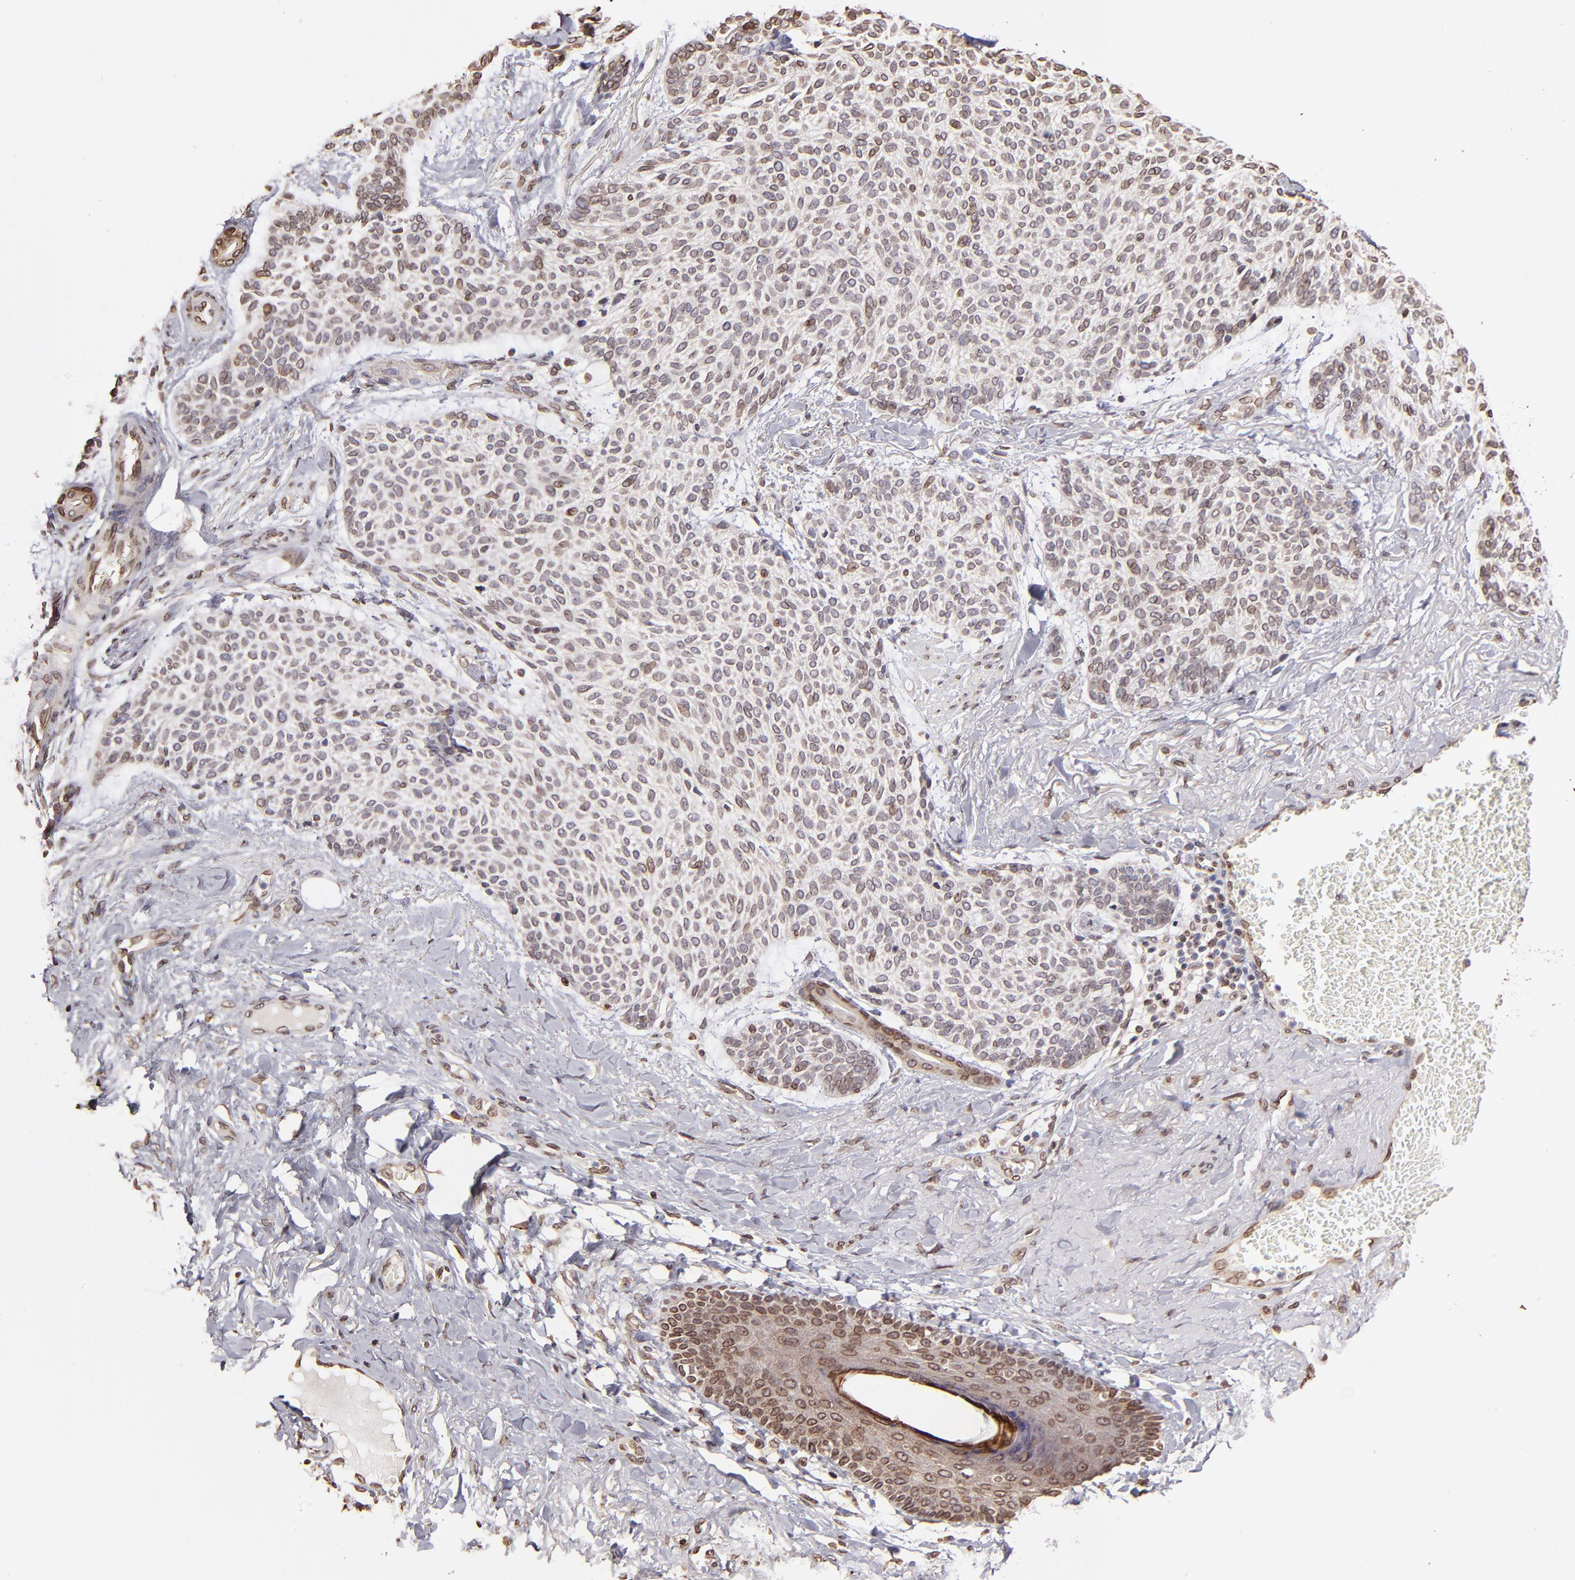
{"staining": {"intensity": "moderate", "quantity": ">75%", "location": "cytoplasmic/membranous,nuclear"}, "tissue": "skin cancer", "cell_type": "Tumor cells", "image_type": "cancer", "snomed": [{"axis": "morphology", "description": "Normal tissue, NOS"}, {"axis": "morphology", "description": "Basal cell carcinoma"}, {"axis": "topography", "description": "Skin"}], "caption": "Protein expression analysis of human skin cancer reveals moderate cytoplasmic/membranous and nuclear positivity in approximately >75% of tumor cells. (Brightfield microscopy of DAB IHC at high magnification).", "gene": "PUM3", "patient": {"sex": "female", "age": 70}}